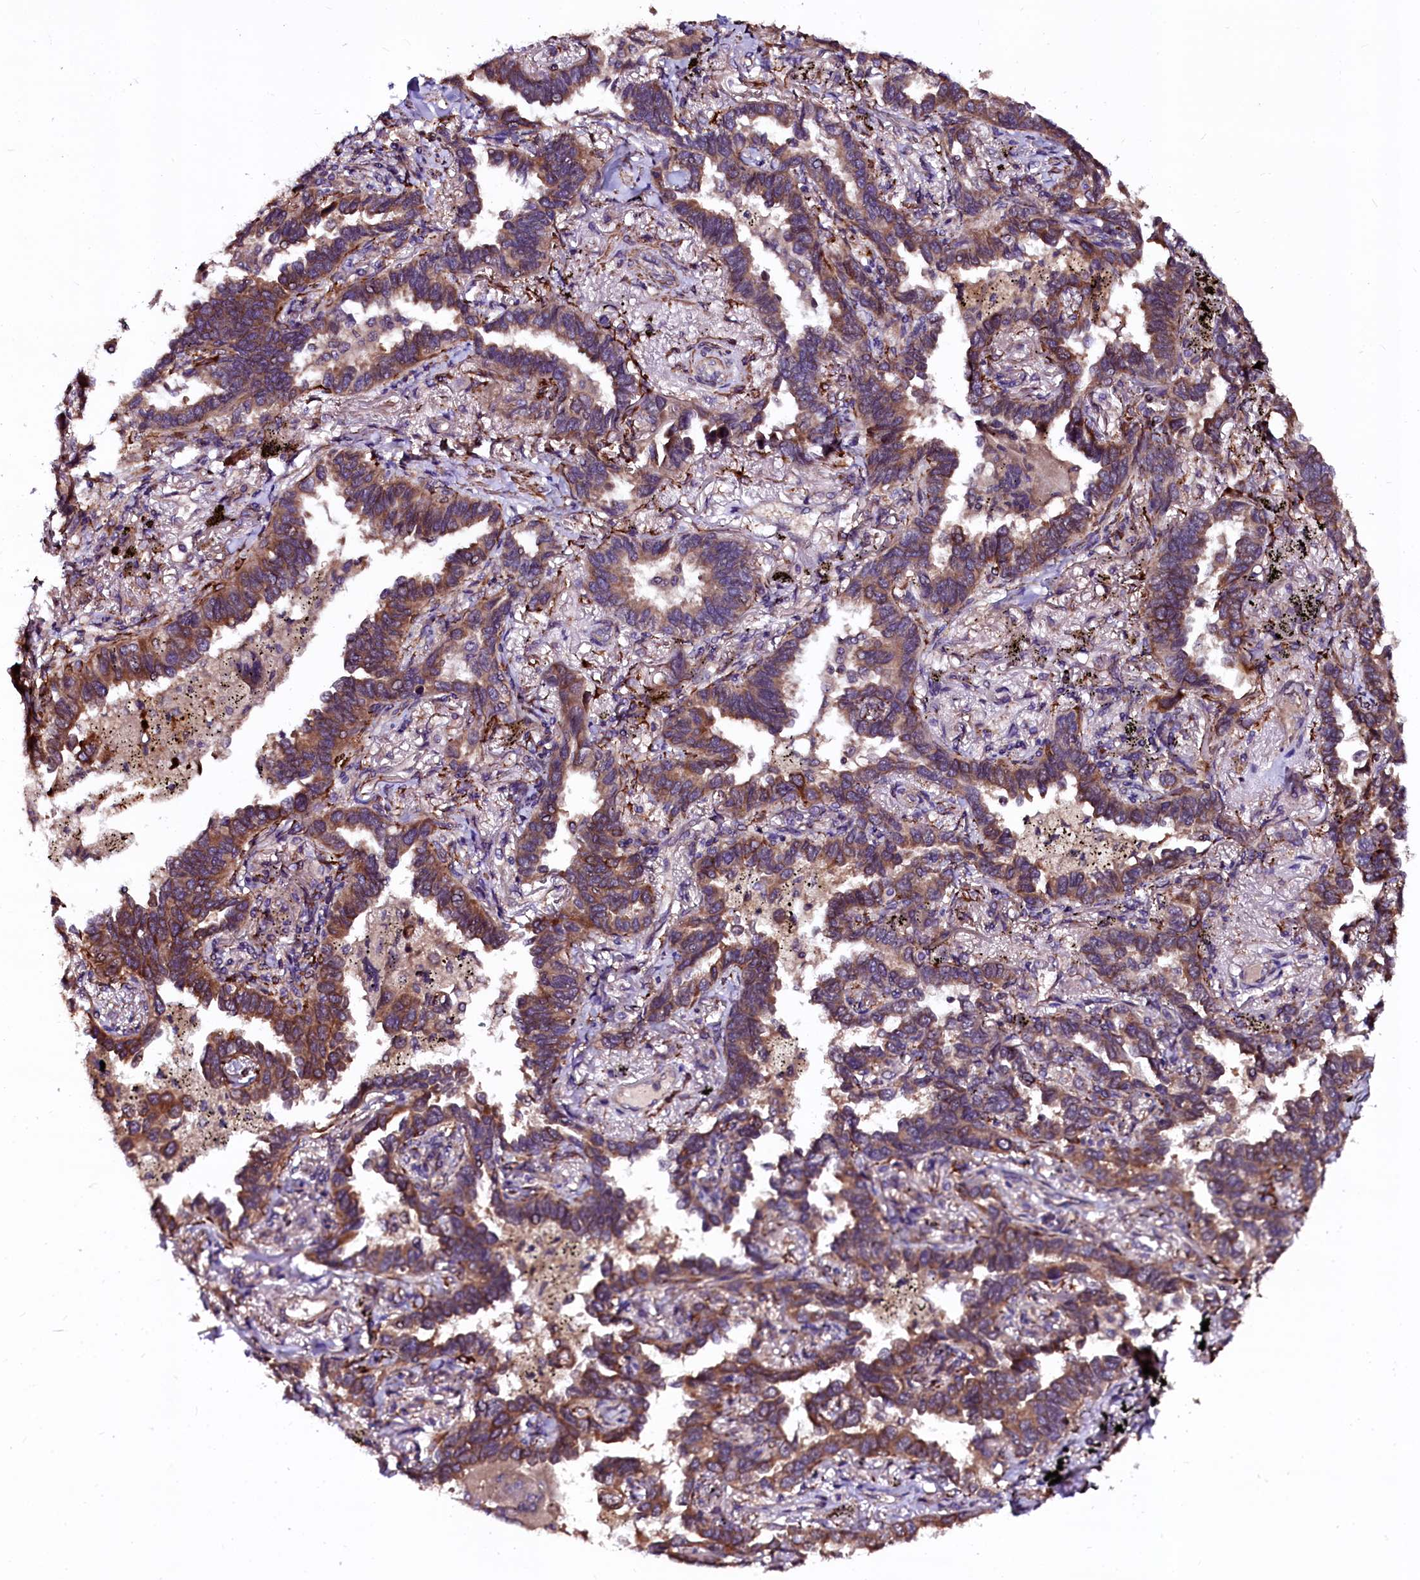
{"staining": {"intensity": "moderate", "quantity": ">75%", "location": "cytoplasmic/membranous"}, "tissue": "lung cancer", "cell_type": "Tumor cells", "image_type": "cancer", "snomed": [{"axis": "morphology", "description": "Adenocarcinoma, NOS"}, {"axis": "topography", "description": "Lung"}], "caption": "Immunohistochemistry (IHC) (DAB (3,3'-diaminobenzidine)) staining of human lung cancer (adenocarcinoma) demonstrates moderate cytoplasmic/membranous protein staining in approximately >75% of tumor cells.", "gene": "N4BP1", "patient": {"sex": "male", "age": 67}}